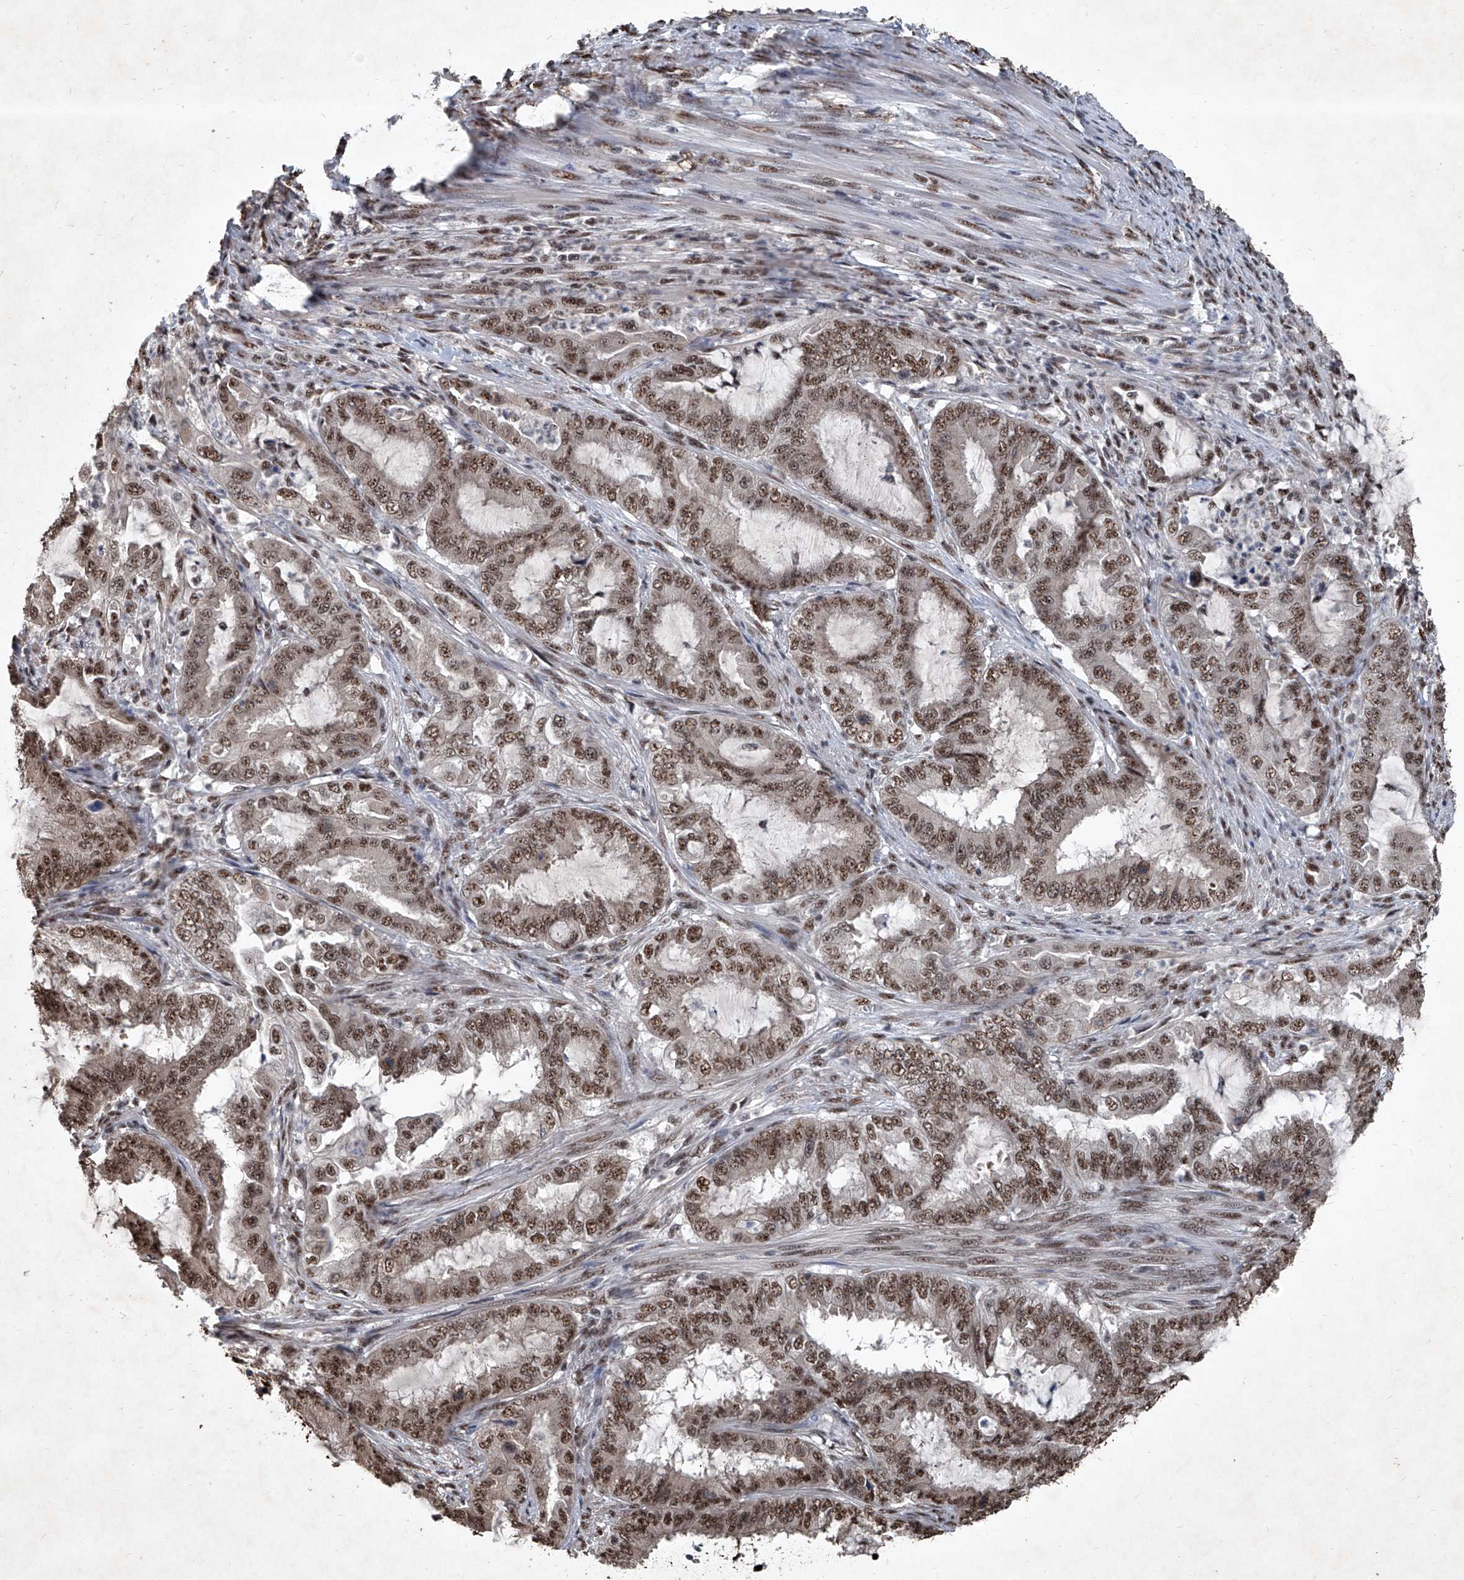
{"staining": {"intensity": "moderate", "quantity": ">75%", "location": "nuclear"}, "tissue": "endometrial cancer", "cell_type": "Tumor cells", "image_type": "cancer", "snomed": [{"axis": "morphology", "description": "Adenocarcinoma, NOS"}, {"axis": "topography", "description": "Endometrium"}], "caption": "This is a micrograph of immunohistochemistry (IHC) staining of endometrial cancer (adenocarcinoma), which shows moderate expression in the nuclear of tumor cells.", "gene": "DDX39B", "patient": {"sex": "female", "age": 51}}